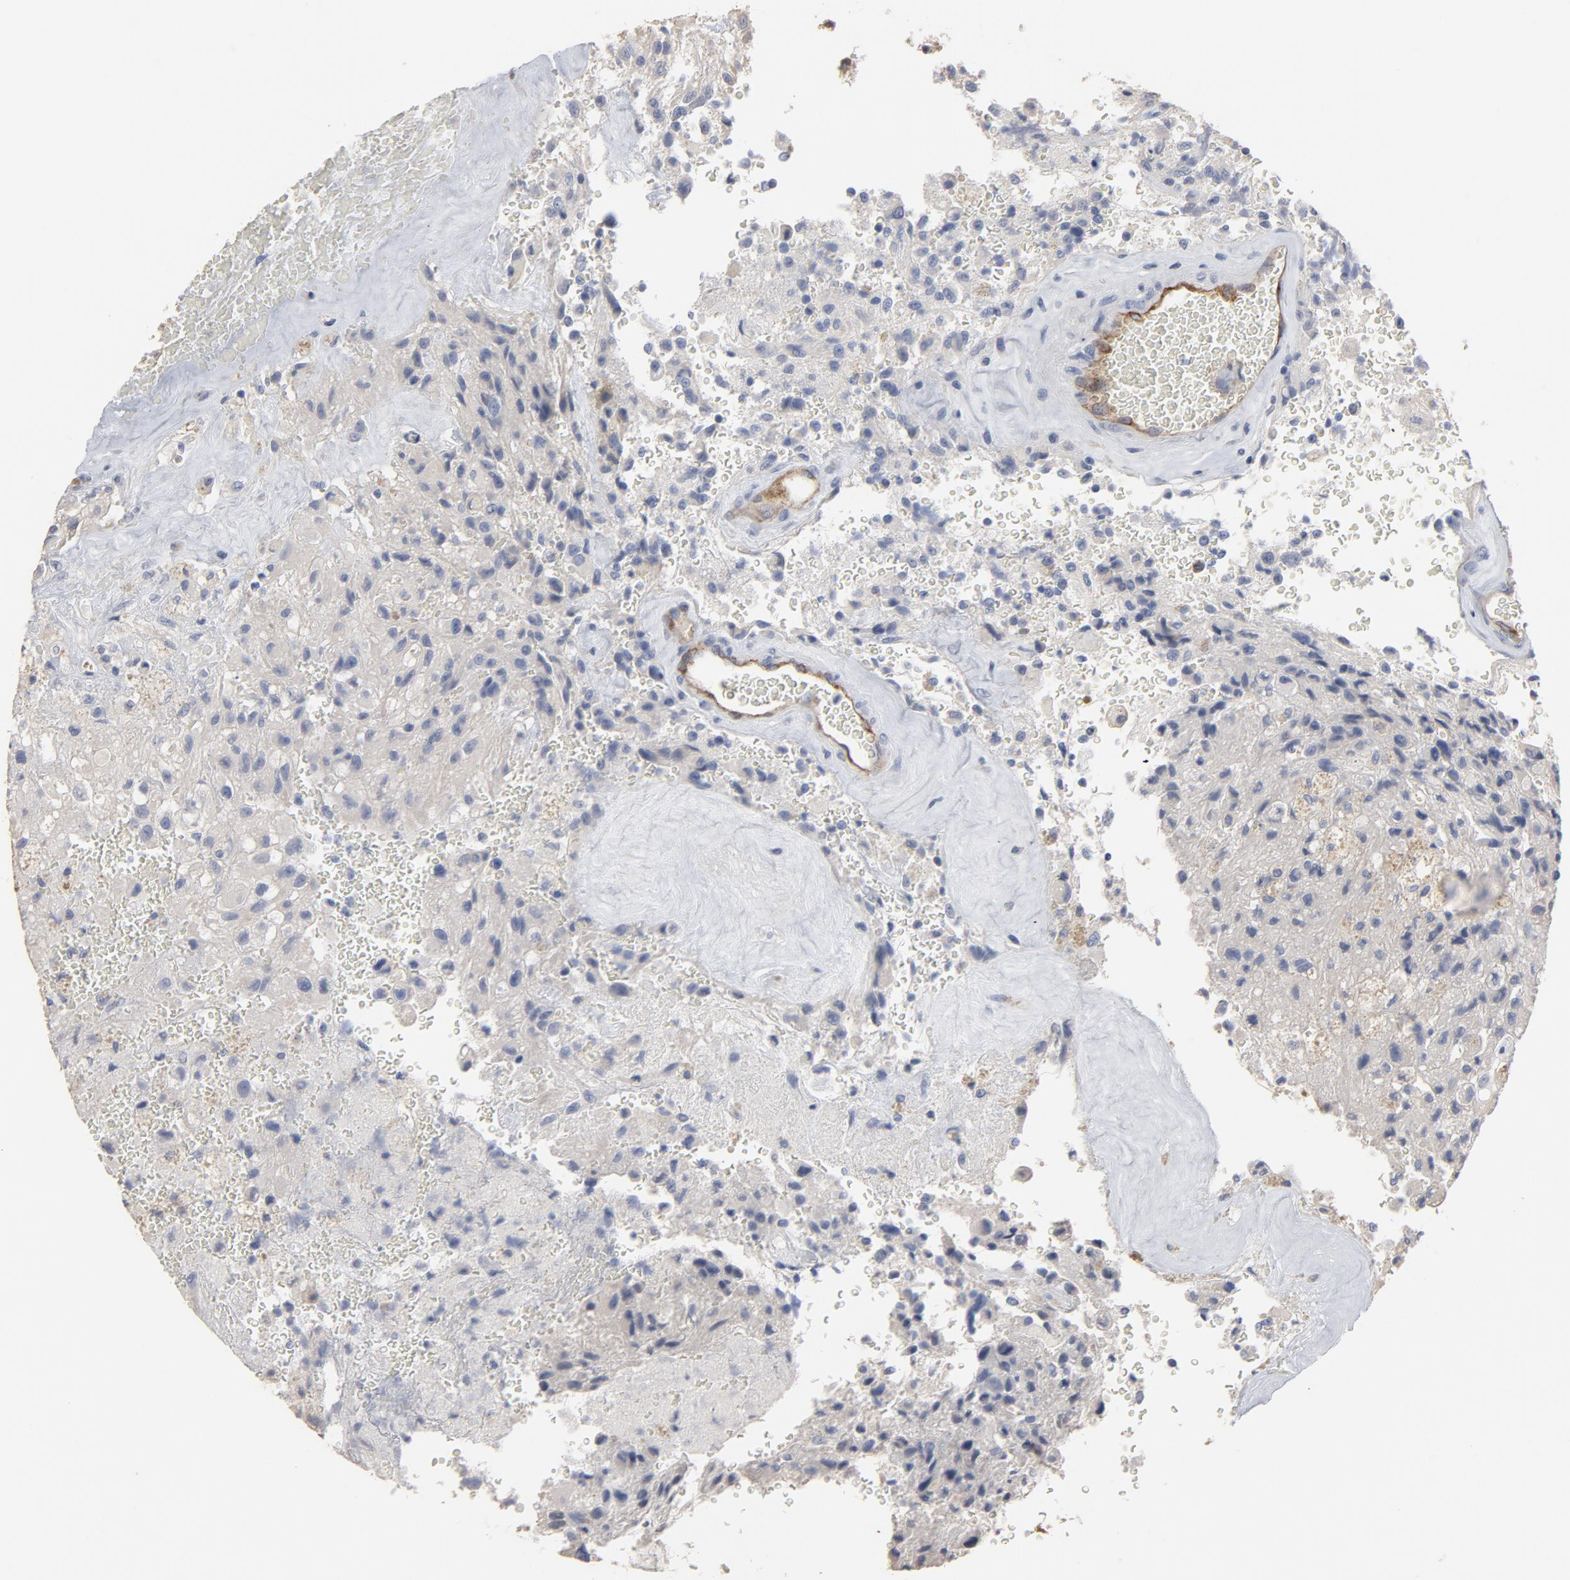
{"staining": {"intensity": "negative", "quantity": "none", "location": "none"}, "tissue": "glioma", "cell_type": "Tumor cells", "image_type": "cancer", "snomed": [{"axis": "morphology", "description": "Normal tissue, NOS"}, {"axis": "morphology", "description": "Glioma, malignant, High grade"}, {"axis": "topography", "description": "Cerebral cortex"}], "caption": "A micrograph of human glioma is negative for staining in tumor cells.", "gene": "KDR", "patient": {"sex": "male", "age": 56}}